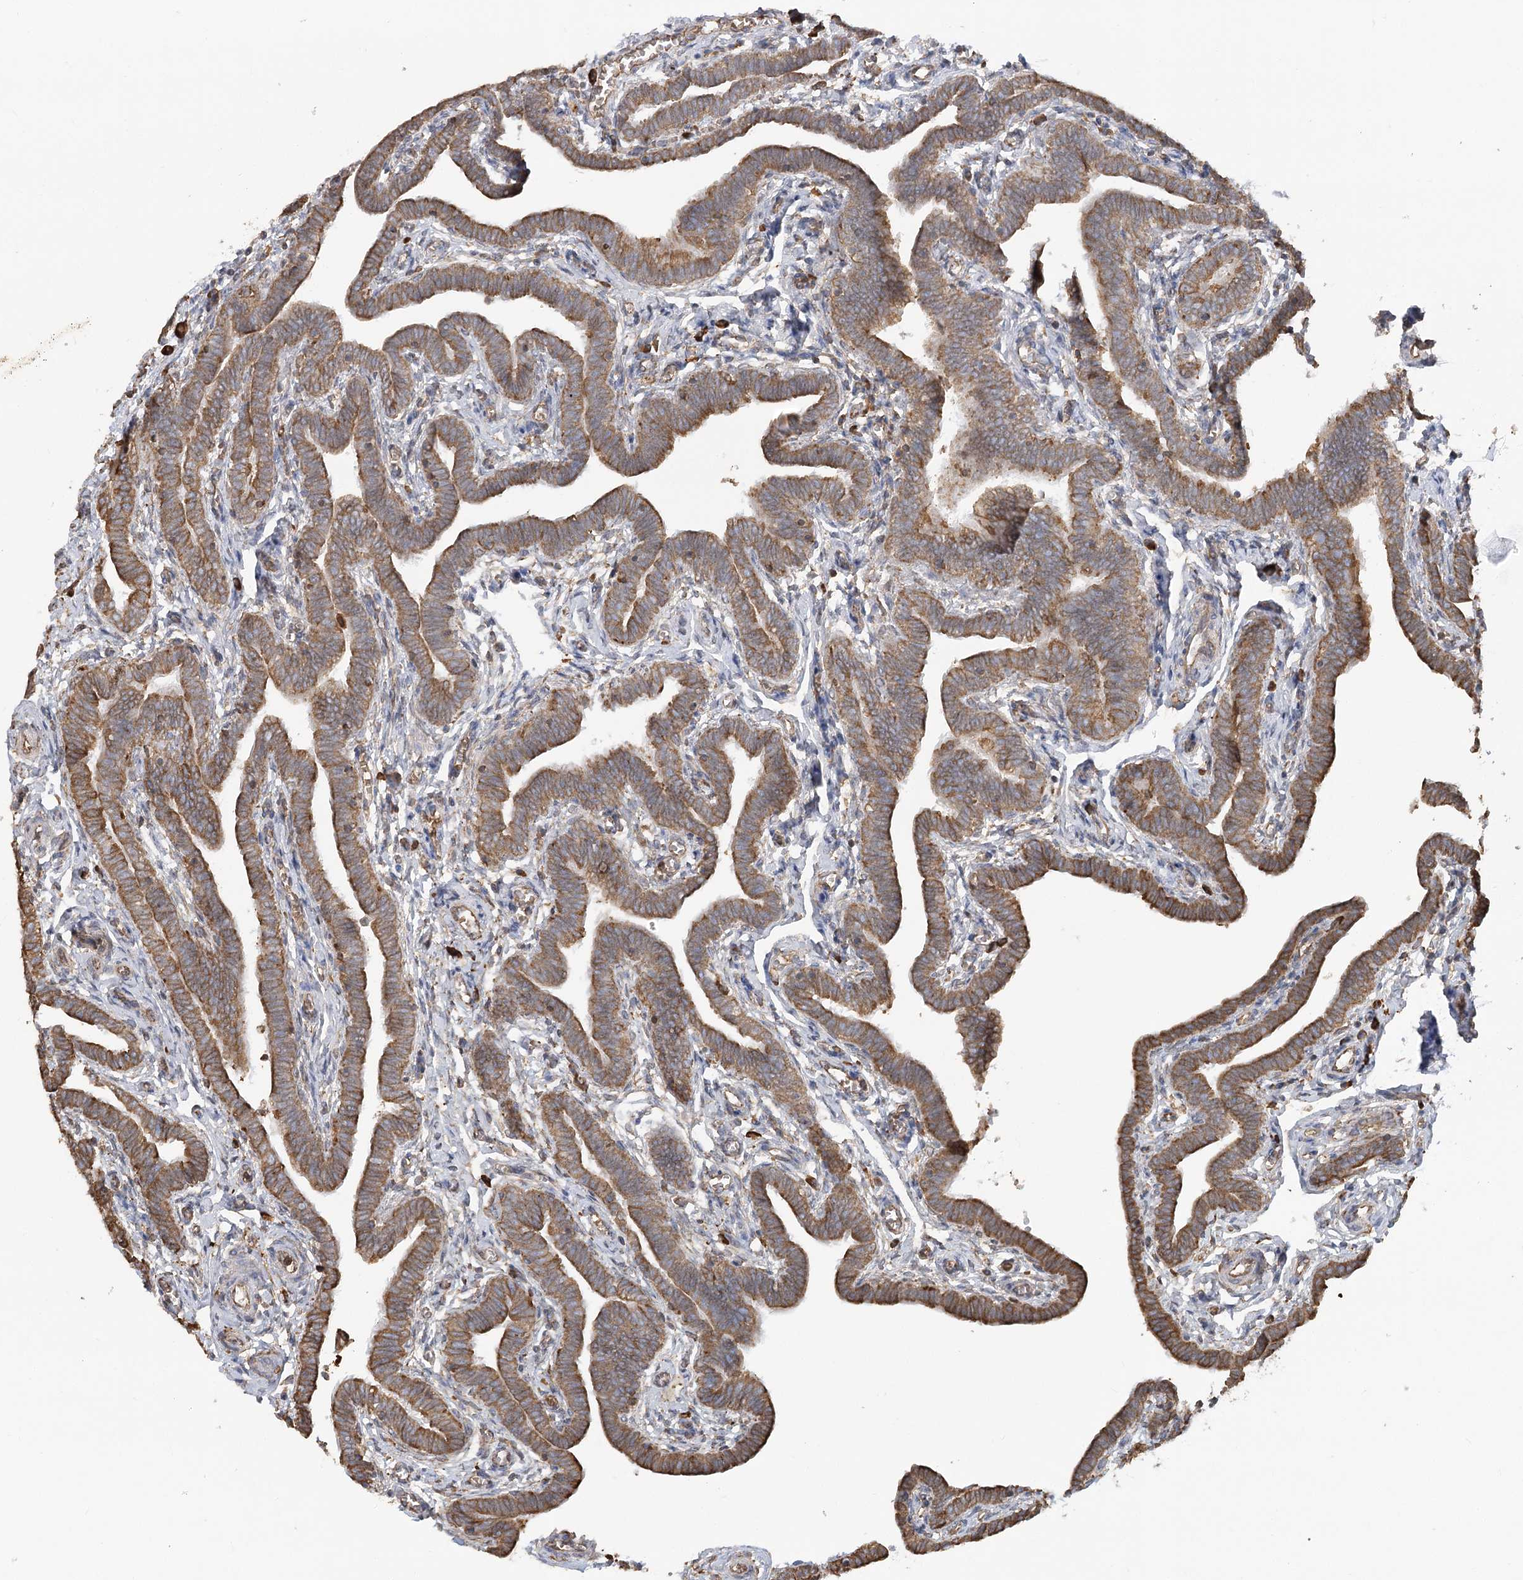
{"staining": {"intensity": "strong", "quantity": ">75%", "location": "cytoplasmic/membranous"}, "tissue": "fallopian tube", "cell_type": "Glandular cells", "image_type": "normal", "snomed": [{"axis": "morphology", "description": "Normal tissue, NOS"}, {"axis": "topography", "description": "Fallopian tube"}], "caption": "Immunohistochemical staining of normal fallopian tube reveals high levels of strong cytoplasmic/membranous staining in approximately >75% of glandular cells. The staining was performed using DAB (3,3'-diaminobenzidine) to visualize the protein expression in brown, while the nuclei were stained in blue with hematoxylin (Magnification: 20x).", "gene": "ACAP2", "patient": {"sex": "female", "age": 36}}